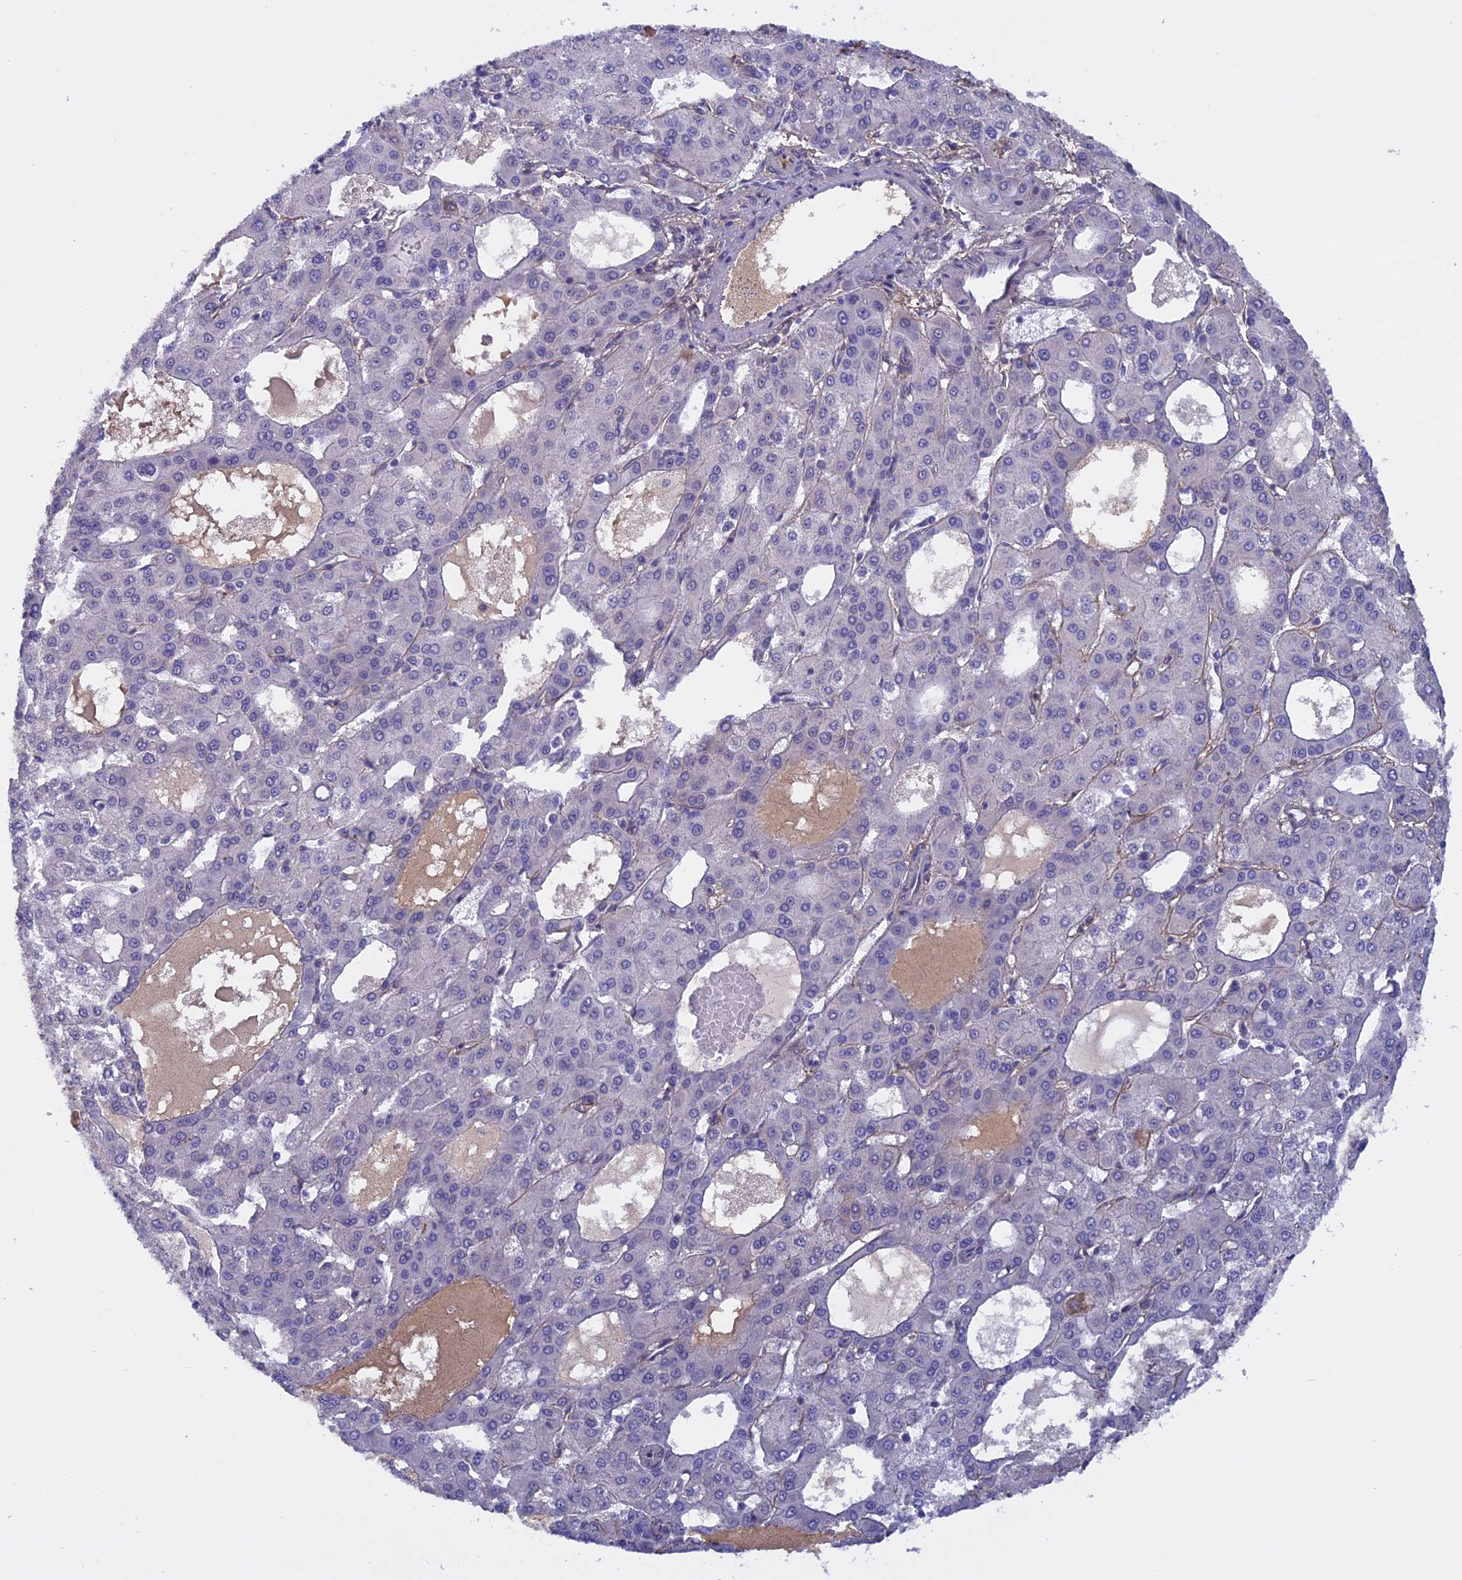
{"staining": {"intensity": "negative", "quantity": "none", "location": "none"}, "tissue": "liver cancer", "cell_type": "Tumor cells", "image_type": "cancer", "snomed": [{"axis": "morphology", "description": "Carcinoma, Hepatocellular, NOS"}, {"axis": "topography", "description": "Liver"}], "caption": "The histopathology image demonstrates no significant expression in tumor cells of liver hepatocellular carcinoma.", "gene": "COL4A3", "patient": {"sex": "male", "age": 47}}